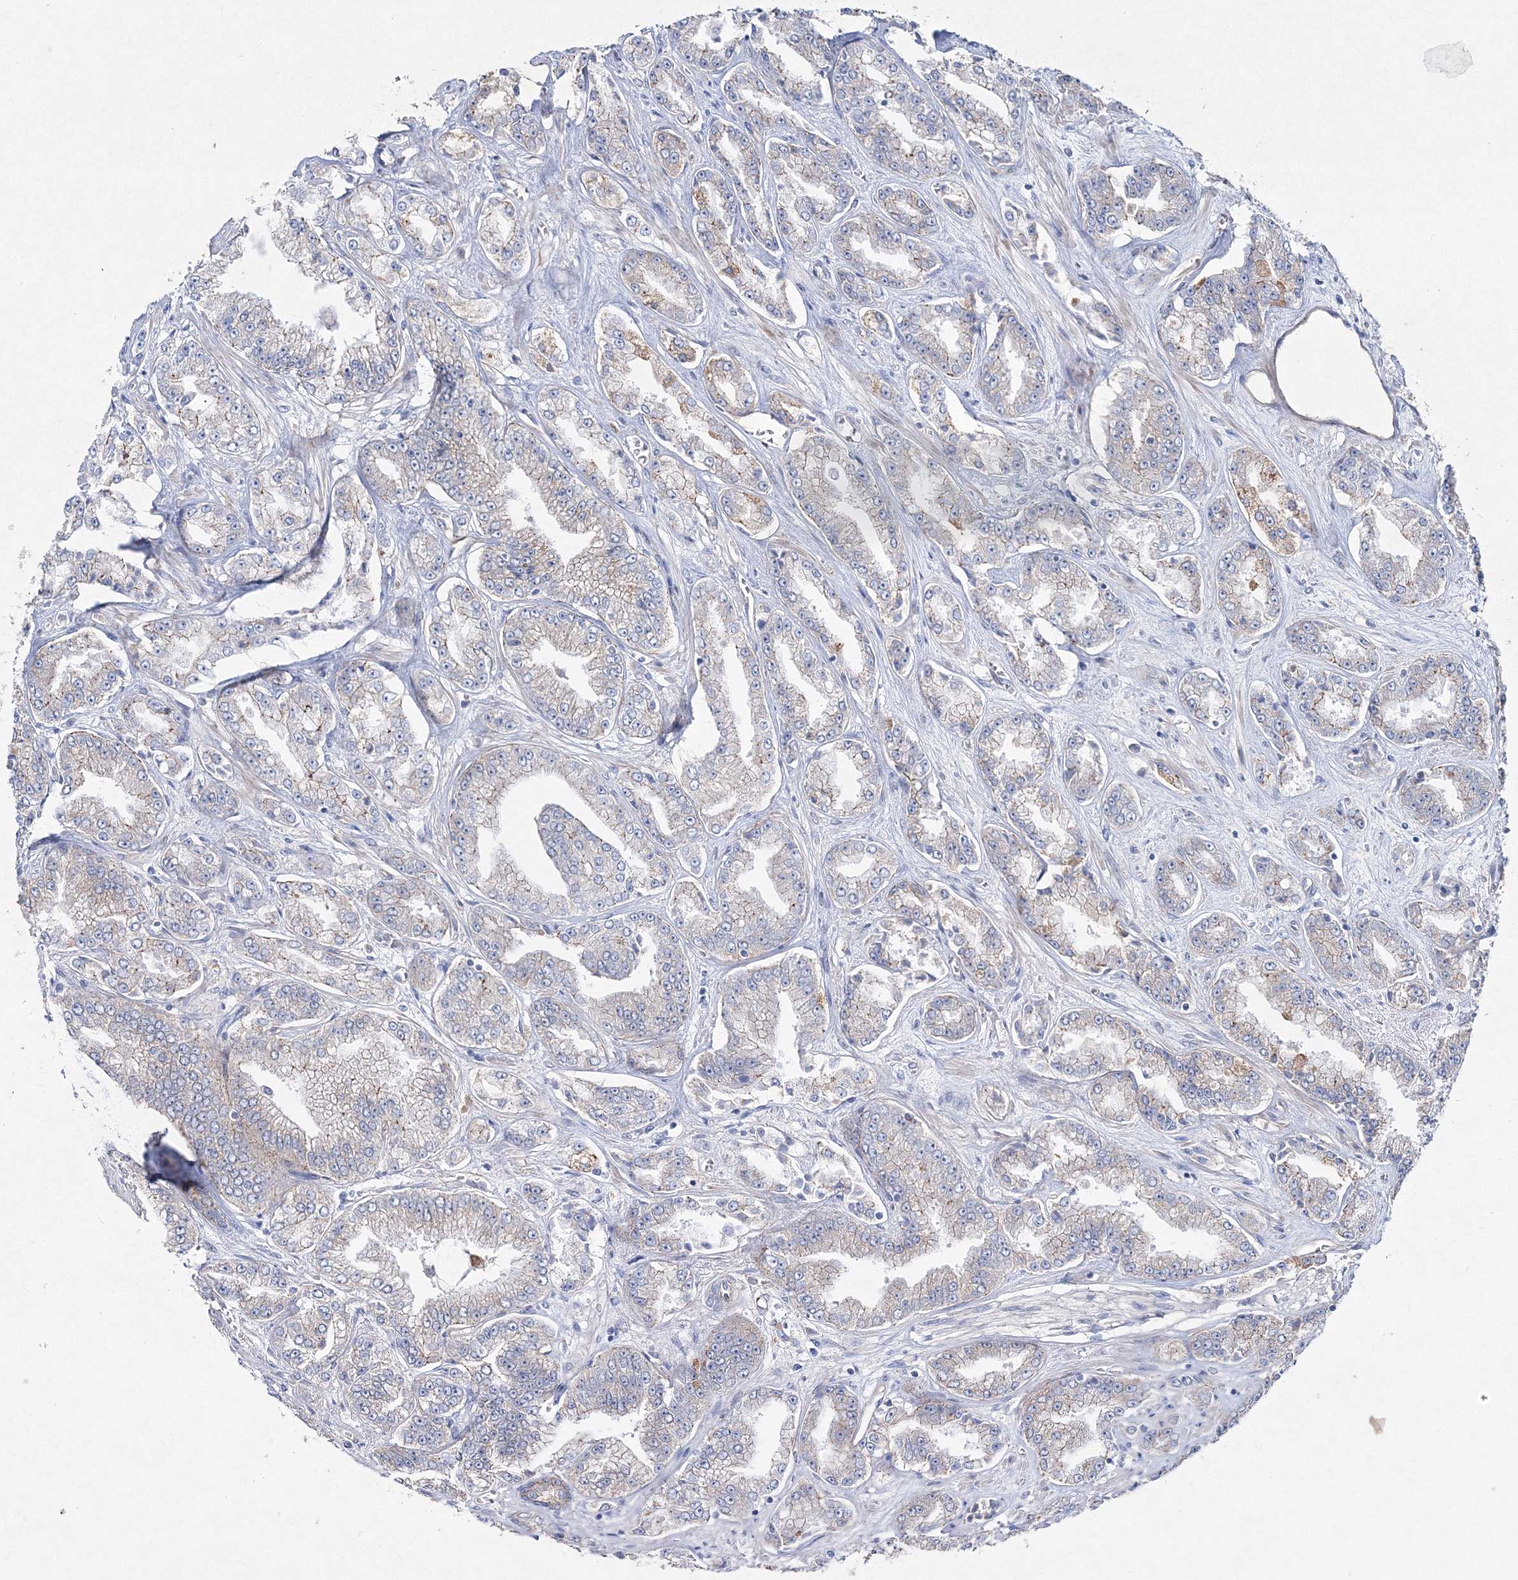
{"staining": {"intensity": "weak", "quantity": "25%-75%", "location": "cytoplasmic/membranous"}, "tissue": "prostate cancer", "cell_type": "Tumor cells", "image_type": "cancer", "snomed": [{"axis": "morphology", "description": "Adenocarcinoma, High grade"}, {"axis": "topography", "description": "Prostate"}], "caption": "Protein expression analysis of prostate cancer (high-grade adenocarcinoma) shows weak cytoplasmic/membranous staining in about 25%-75% of tumor cells. The staining was performed using DAB to visualize the protein expression in brown, while the nuclei were stained in blue with hematoxylin (Magnification: 20x).", "gene": "NAA40", "patient": {"sex": "male", "age": 71}}